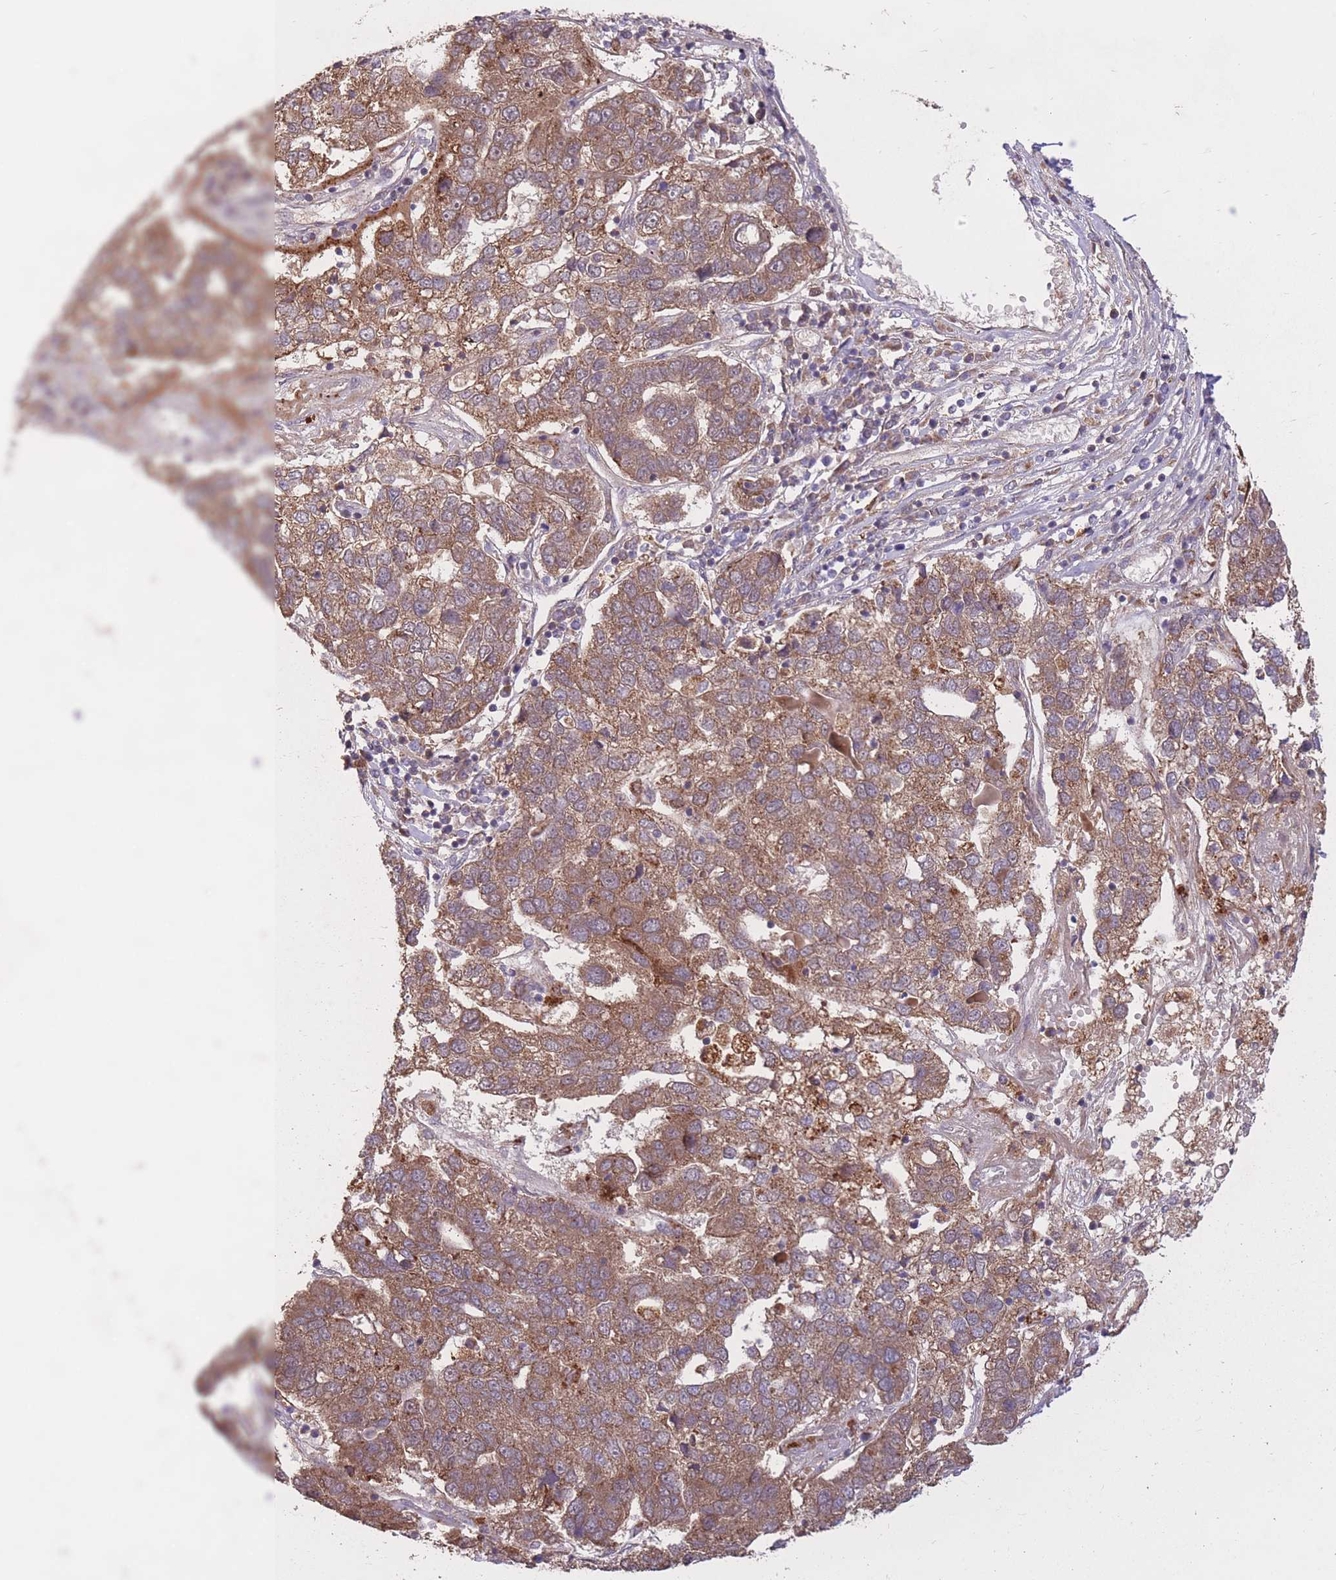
{"staining": {"intensity": "moderate", "quantity": ">75%", "location": "cytoplasmic/membranous"}, "tissue": "pancreatic cancer", "cell_type": "Tumor cells", "image_type": "cancer", "snomed": [{"axis": "morphology", "description": "Adenocarcinoma, NOS"}, {"axis": "topography", "description": "Pancreas"}], "caption": "Pancreatic cancer stained with IHC shows moderate cytoplasmic/membranous expression in about >75% of tumor cells.", "gene": "IGF2BP2", "patient": {"sex": "female", "age": 61}}